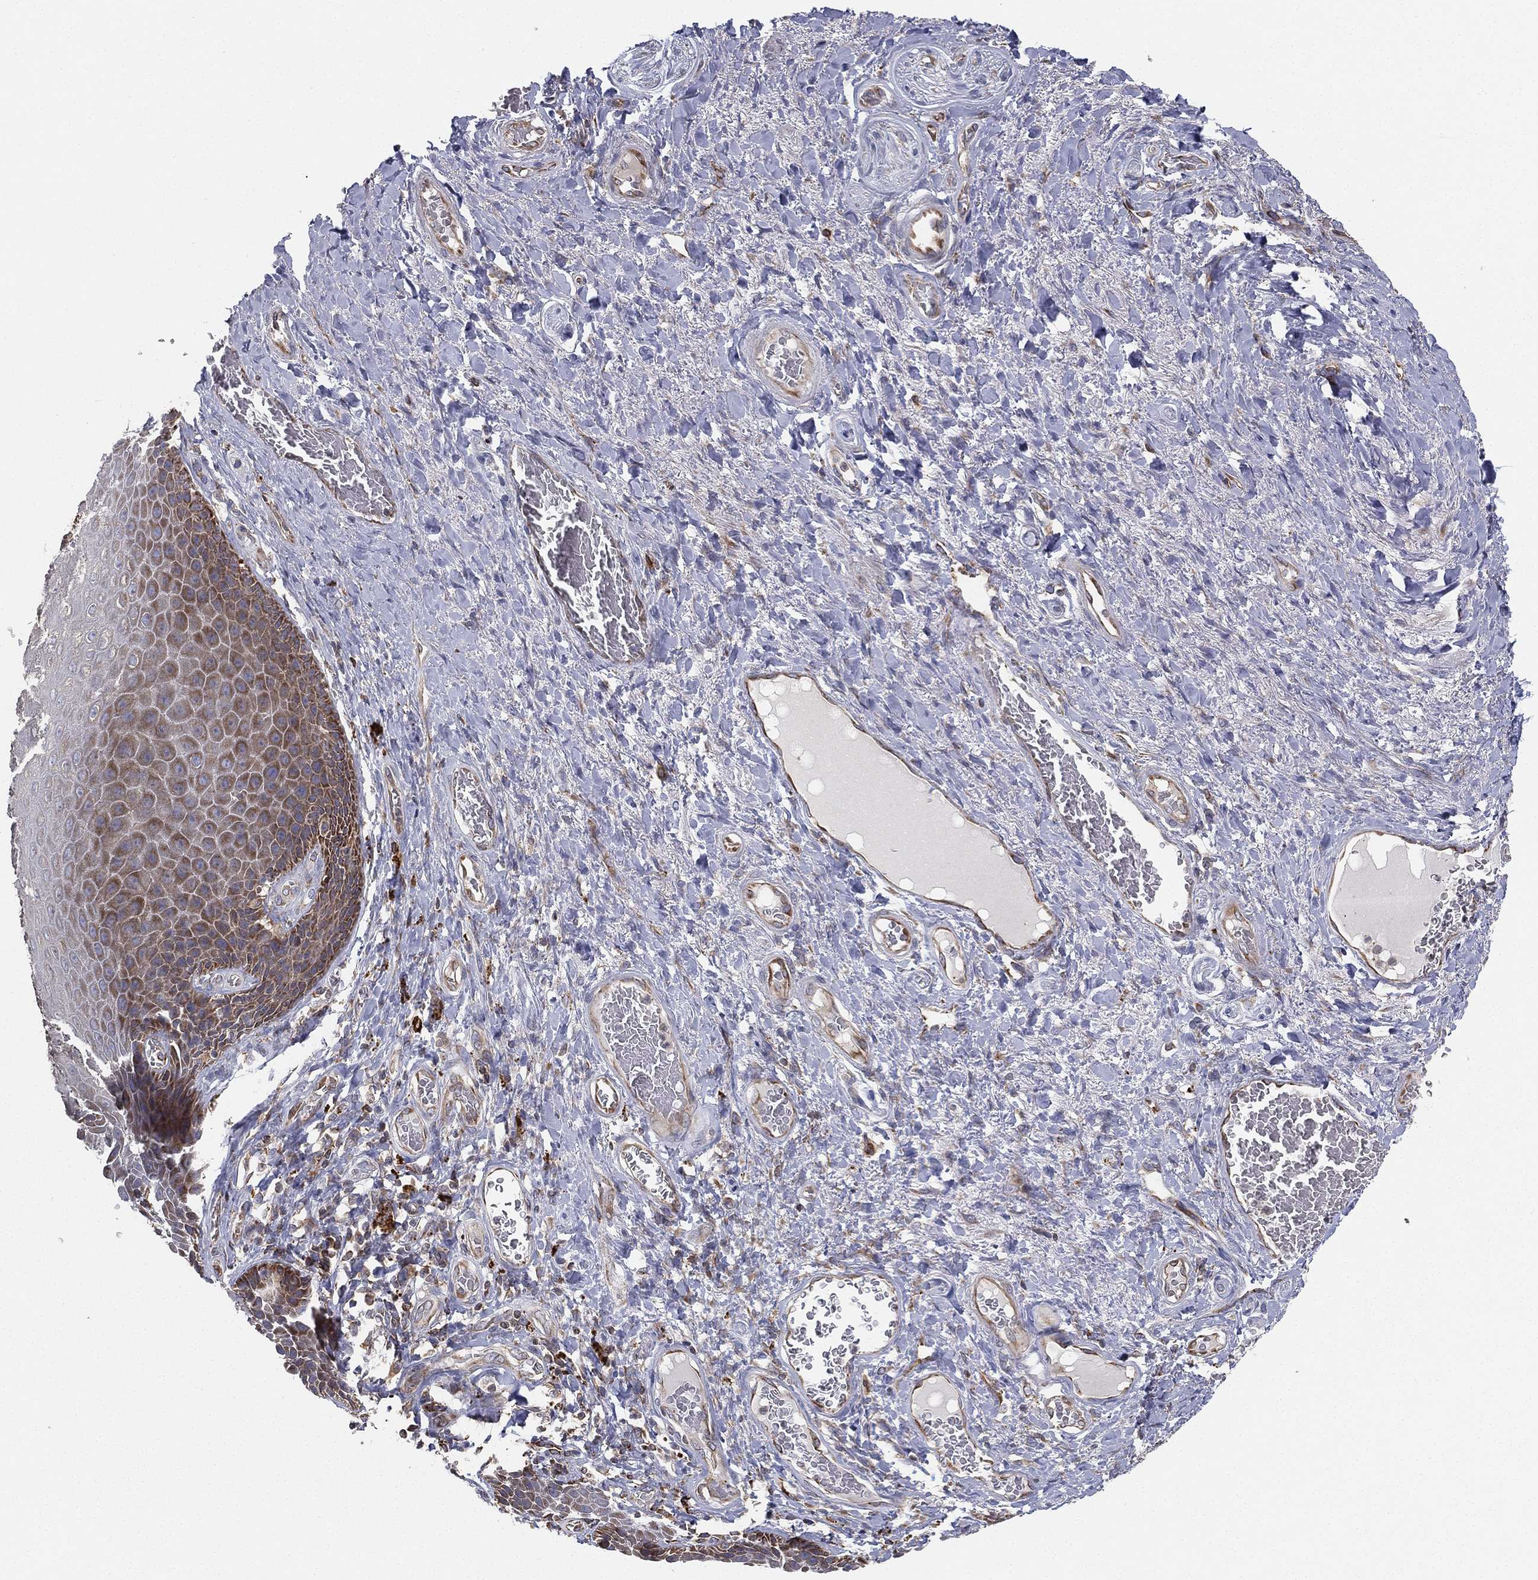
{"staining": {"intensity": "moderate", "quantity": "25%-75%", "location": "cytoplasmic/membranous"}, "tissue": "skin", "cell_type": "Epidermal cells", "image_type": "normal", "snomed": [{"axis": "morphology", "description": "Normal tissue, NOS"}, {"axis": "topography", "description": "Skeletal muscle"}, {"axis": "topography", "description": "Anal"}, {"axis": "topography", "description": "Peripheral nerve tissue"}], "caption": "Skin stained for a protein demonstrates moderate cytoplasmic/membranous positivity in epidermal cells.", "gene": "CYB5B", "patient": {"sex": "male", "age": 53}}